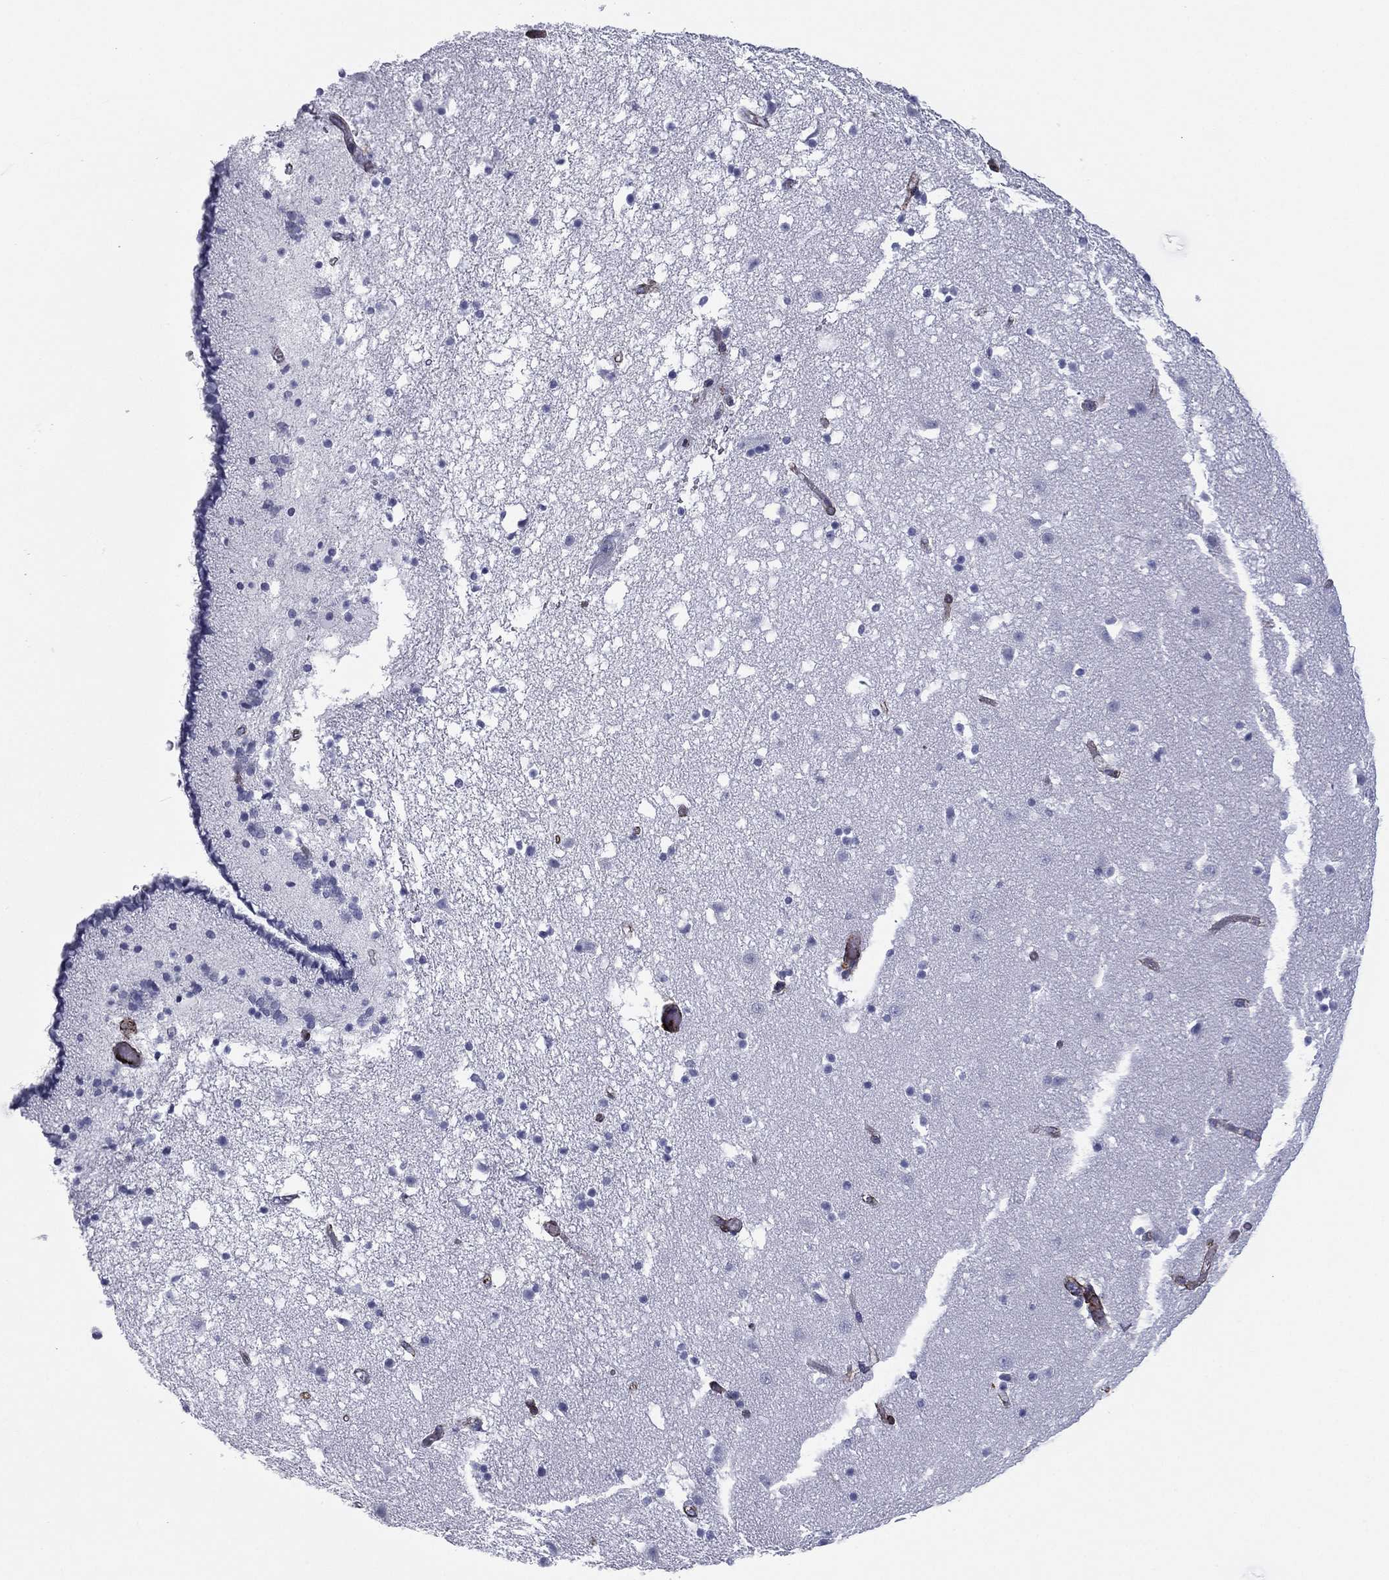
{"staining": {"intensity": "negative", "quantity": "none", "location": "none"}, "tissue": "caudate", "cell_type": "Glial cells", "image_type": "normal", "snomed": [{"axis": "morphology", "description": "Normal tissue, NOS"}, {"axis": "topography", "description": "Lateral ventricle wall"}], "caption": "Immunohistochemistry (IHC) micrograph of normal caudate stained for a protein (brown), which shows no staining in glial cells.", "gene": "CAVIN3", "patient": {"sex": "female", "age": 42}}